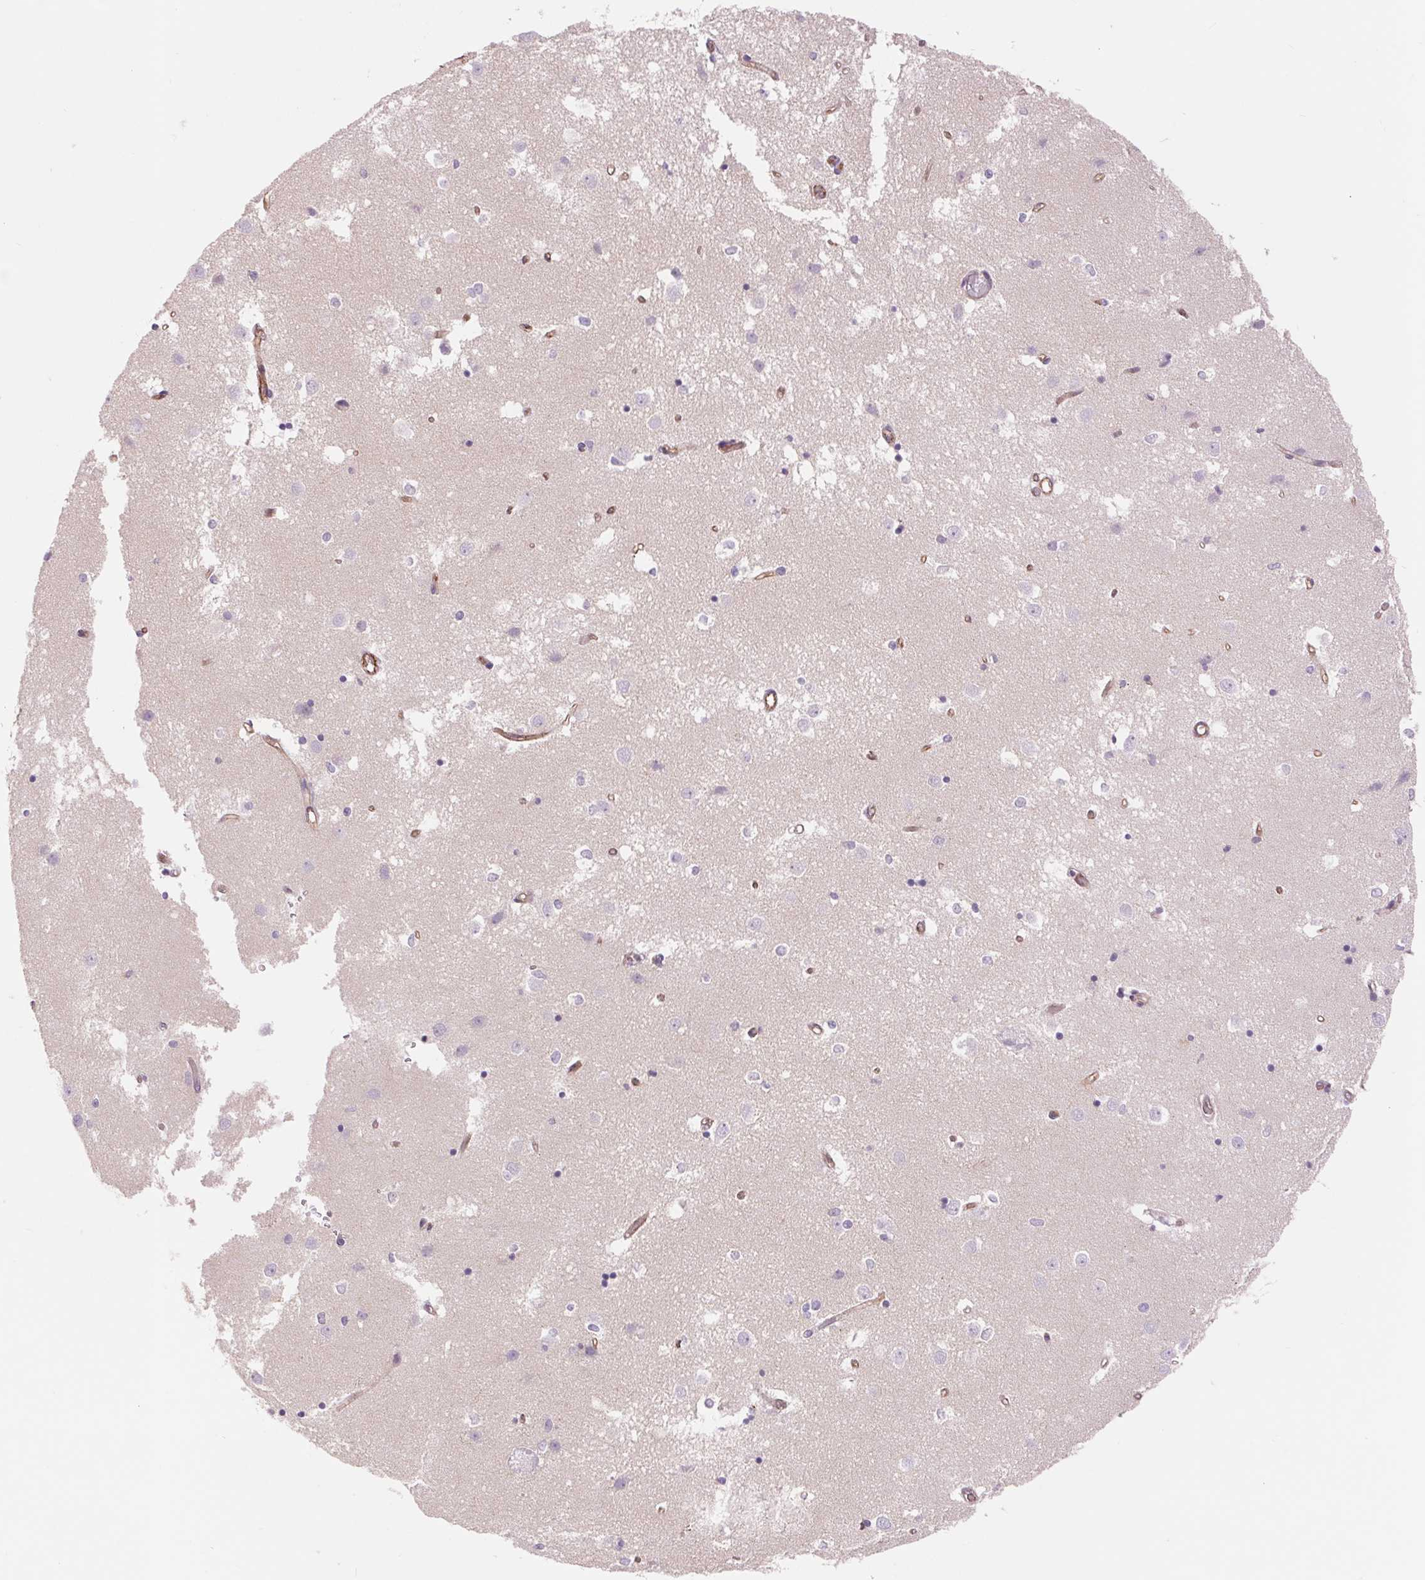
{"staining": {"intensity": "negative", "quantity": "none", "location": "none"}, "tissue": "caudate", "cell_type": "Glial cells", "image_type": "normal", "snomed": [{"axis": "morphology", "description": "Normal tissue, NOS"}, {"axis": "topography", "description": "Lateral ventricle wall"}], "caption": "Image shows no protein staining in glial cells of normal caudate.", "gene": "DIXDC1", "patient": {"sex": "male", "age": 54}}